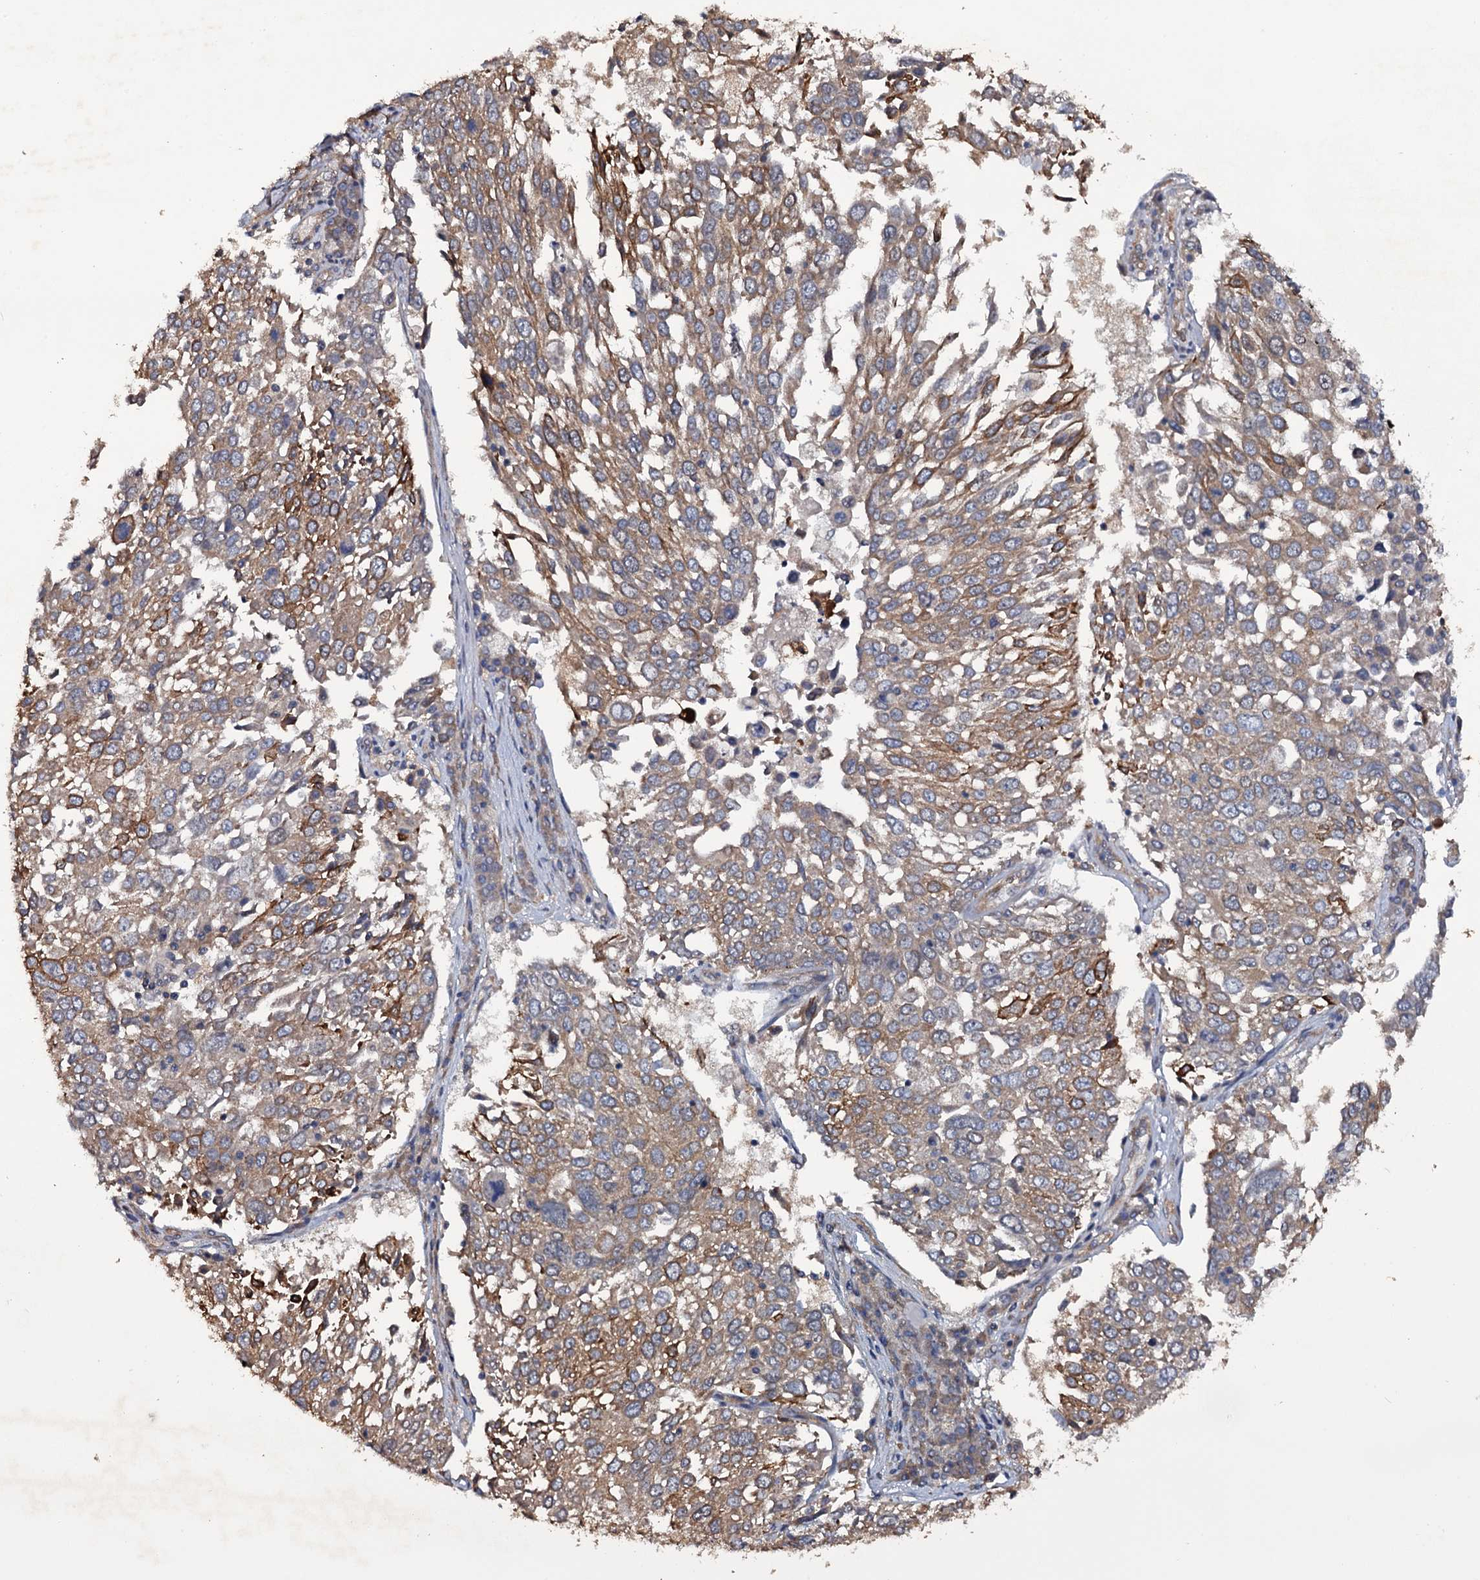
{"staining": {"intensity": "moderate", "quantity": "25%-75%", "location": "cytoplasmic/membranous"}, "tissue": "lung cancer", "cell_type": "Tumor cells", "image_type": "cancer", "snomed": [{"axis": "morphology", "description": "Squamous cell carcinoma, NOS"}, {"axis": "topography", "description": "Lung"}], "caption": "Protein expression analysis of human lung cancer (squamous cell carcinoma) reveals moderate cytoplasmic/membranous expression in approximately 25%-75% of tumor cells. Immunohistochemistry (ihc) stains the protein in brown and the nuclei are stained blue.", "gene": "TTC23", "patient": {"sex": "male", "age": 65}}